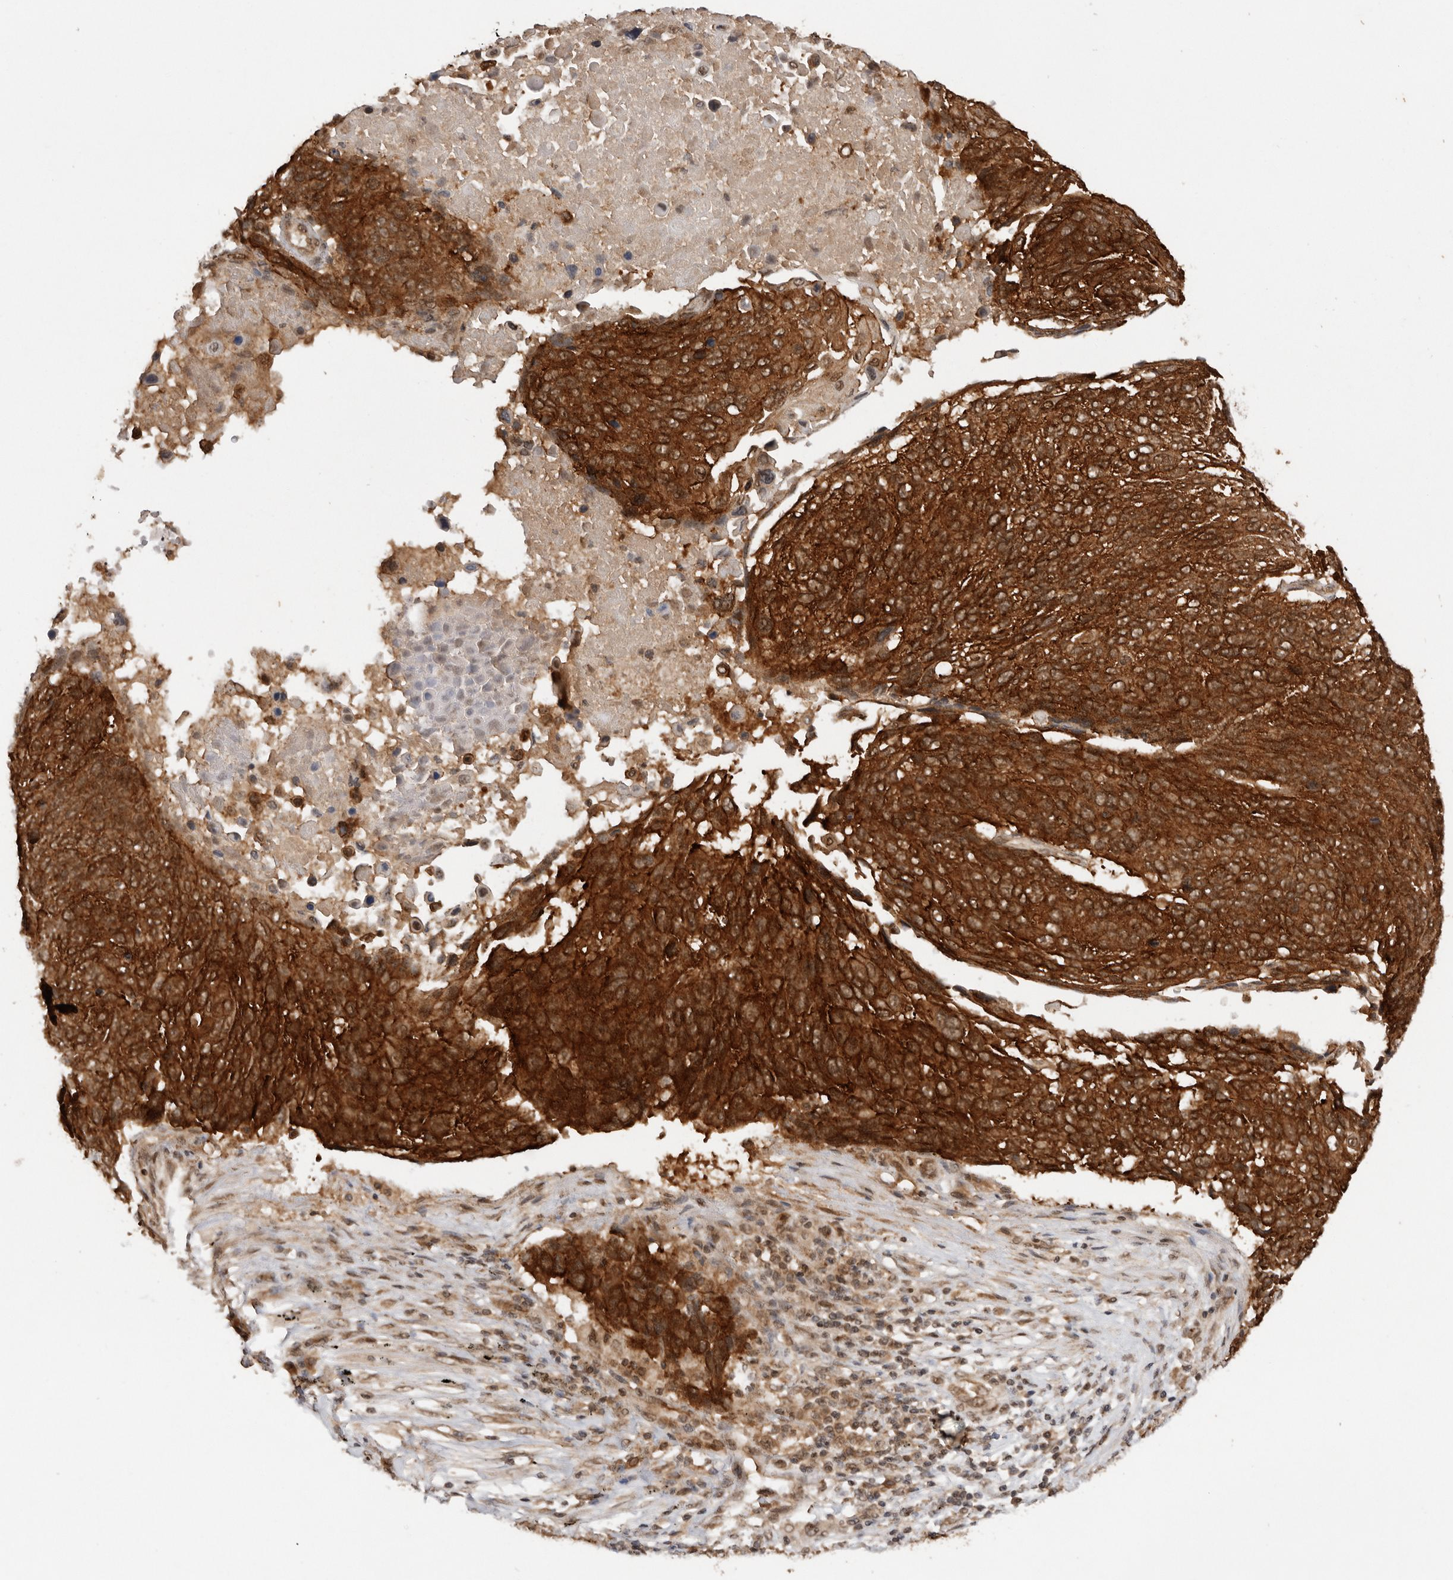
{"staining": {"intensity": "strong", "quantity": ">75%", "location": "cytoplasmic/membranous"}, "tissue": "lung cancer", "cell_type": "Tumor cells", "image_type": "cancer", "snomed": [{"axis": "morphology", "description": "Squamous cell carcinoma, NOS"}, {"axis": "topography", "description": "Lung"}], "caption": "Strong cytoplasmic/membranous protein staining is appreciated in approximately >75% of tumor cells in lung cancer (squamous cell carcinoma).", "gene": "TARS2", "patient": {"sex": "male", "age": 66}}